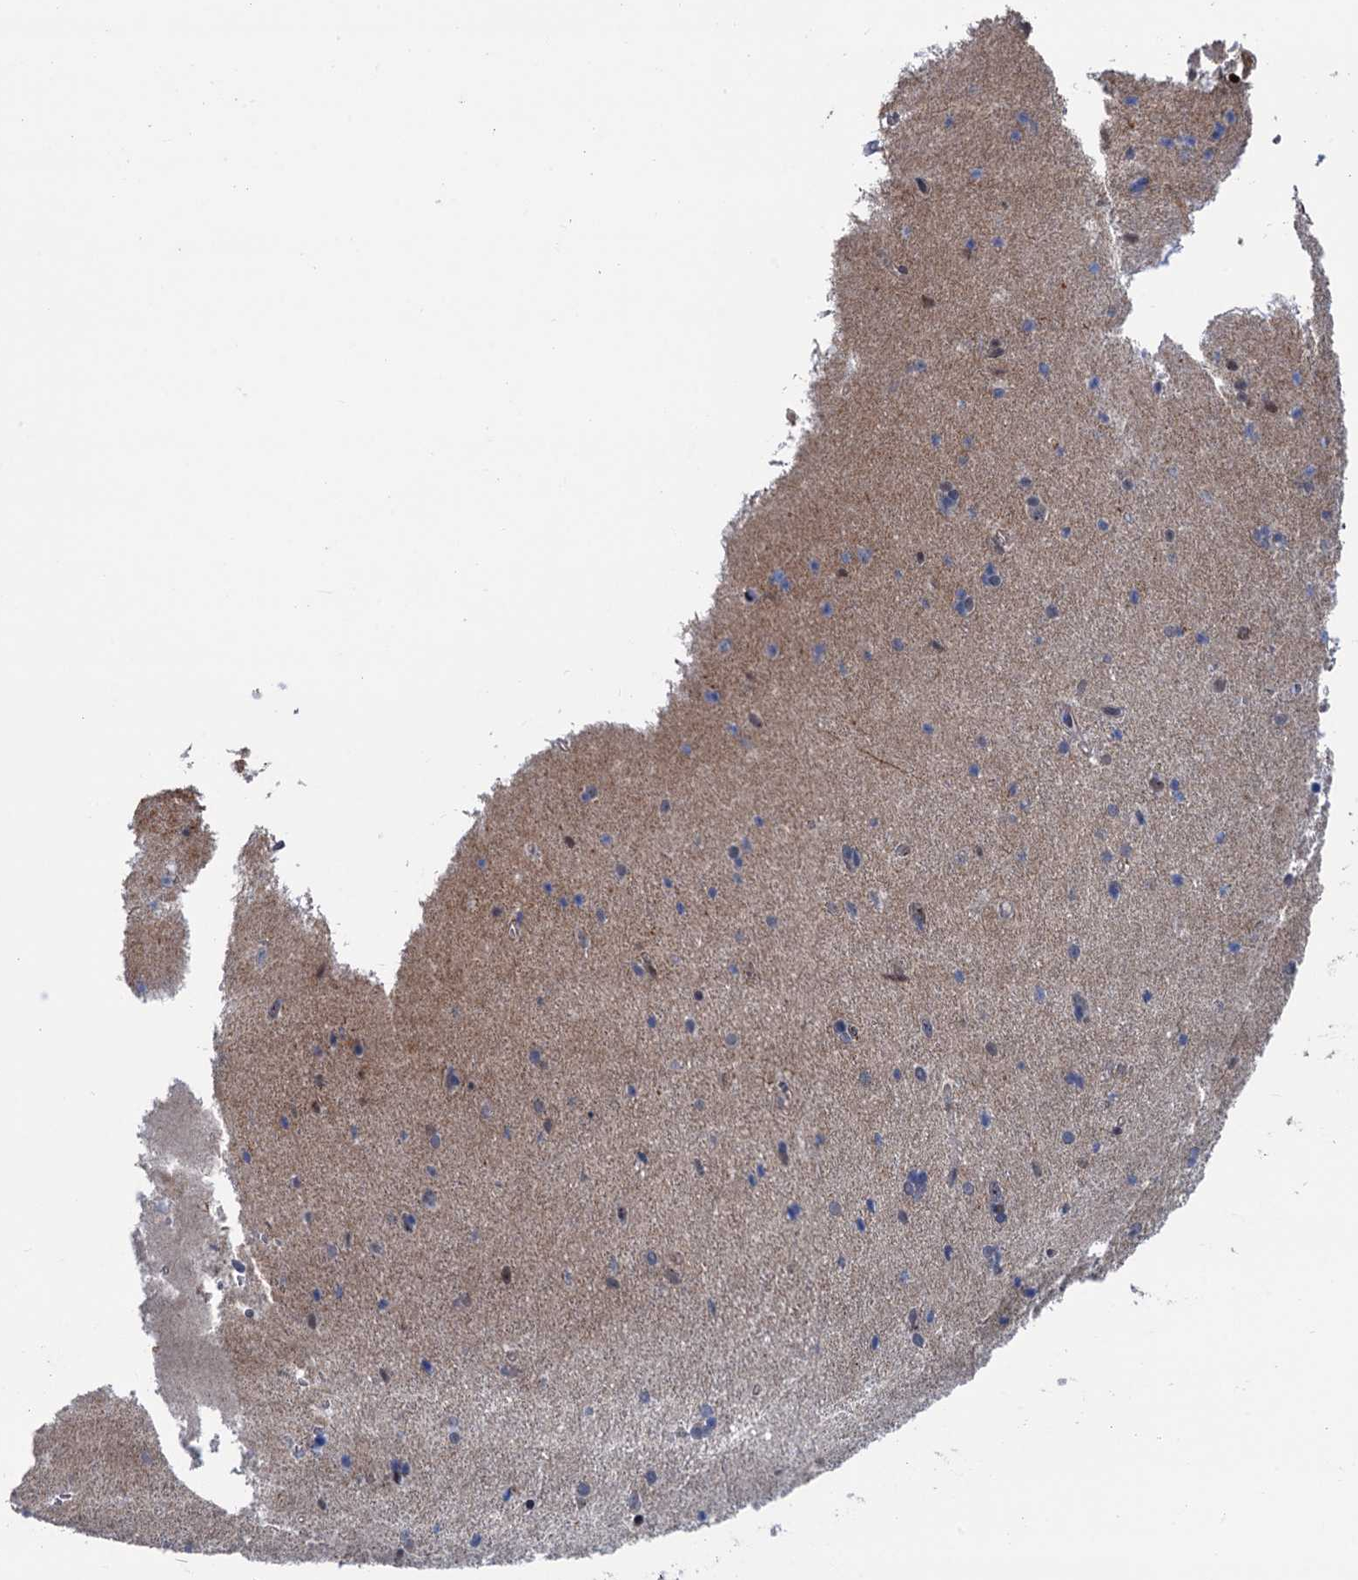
{"staining": {"intensity": "negative", "quantity": "none", "location": "none"}, "tissue": "cerebral cortex", "cell_type": "Endothelial cells", "image_type": "normal", "snomed": [{"axis": "morphology", "description": "Normal tissue, NOS"}, {"axis": "topography", "description": "Cerebral cortex"}], "caption": "Image shows no protein positivity in endothelial cells of normal cerebral cortex. The staining is performed using DAB brown chromogen with nuclei counter-stained in using hematoxylin.", "gene": "RASSF4", "patient": {"sex": "male", "age": 62}}